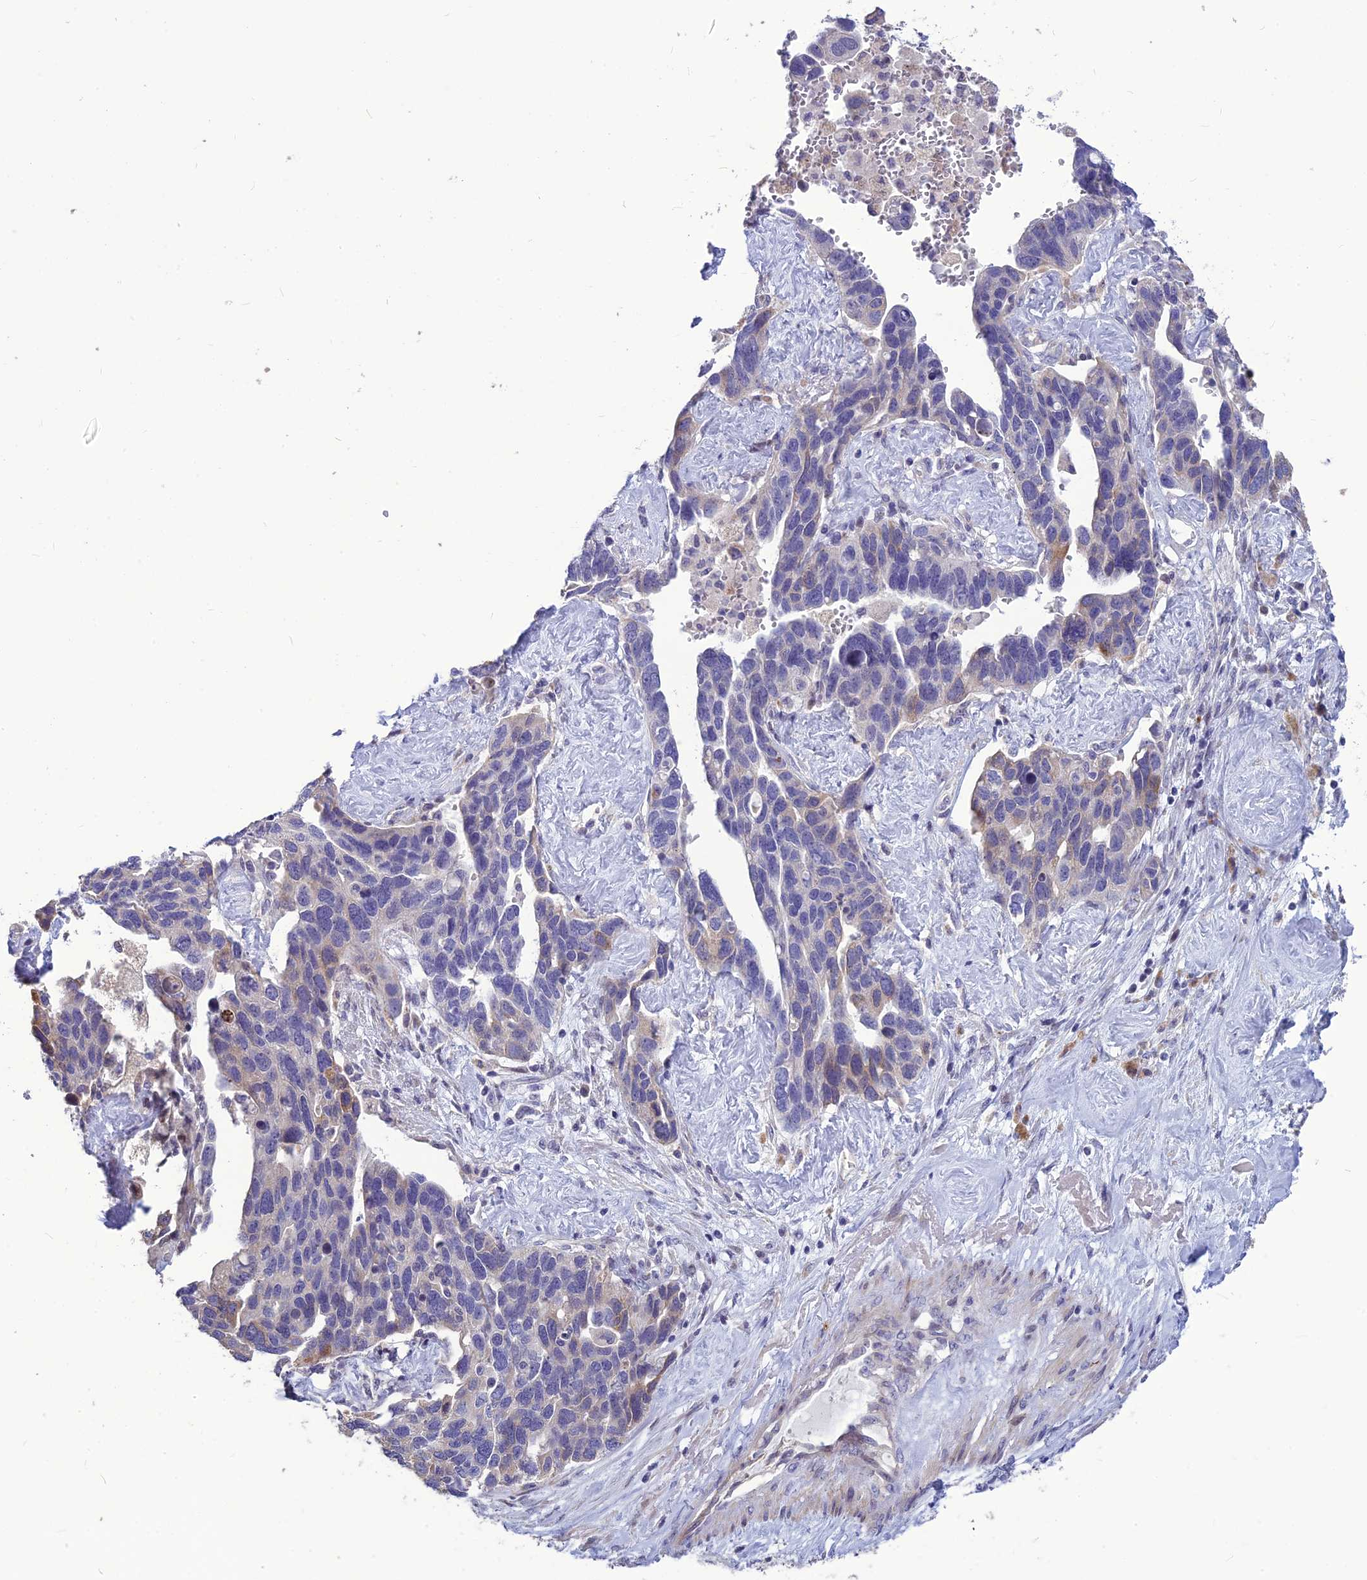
{"staining": {"intensity": "weak", "quantity": "<25%", "location": "cytoplasmic/membranous"}, "tissue": "ovarian cancer", "cell_type": "Tumor cells", "image_type": "cancer", "snomed": [{"axis": "morphology", "description": "Cystadenocarcinoma, serous, NOS"}, {"axis": "topography", "description": "Ovary"}], "caption": "Ovarian cancer was stained to show a protein in brown. There is no significant expression in tumor cells.", "gene": "SPG21", "patient": {"sex": "female", "age": 54}}